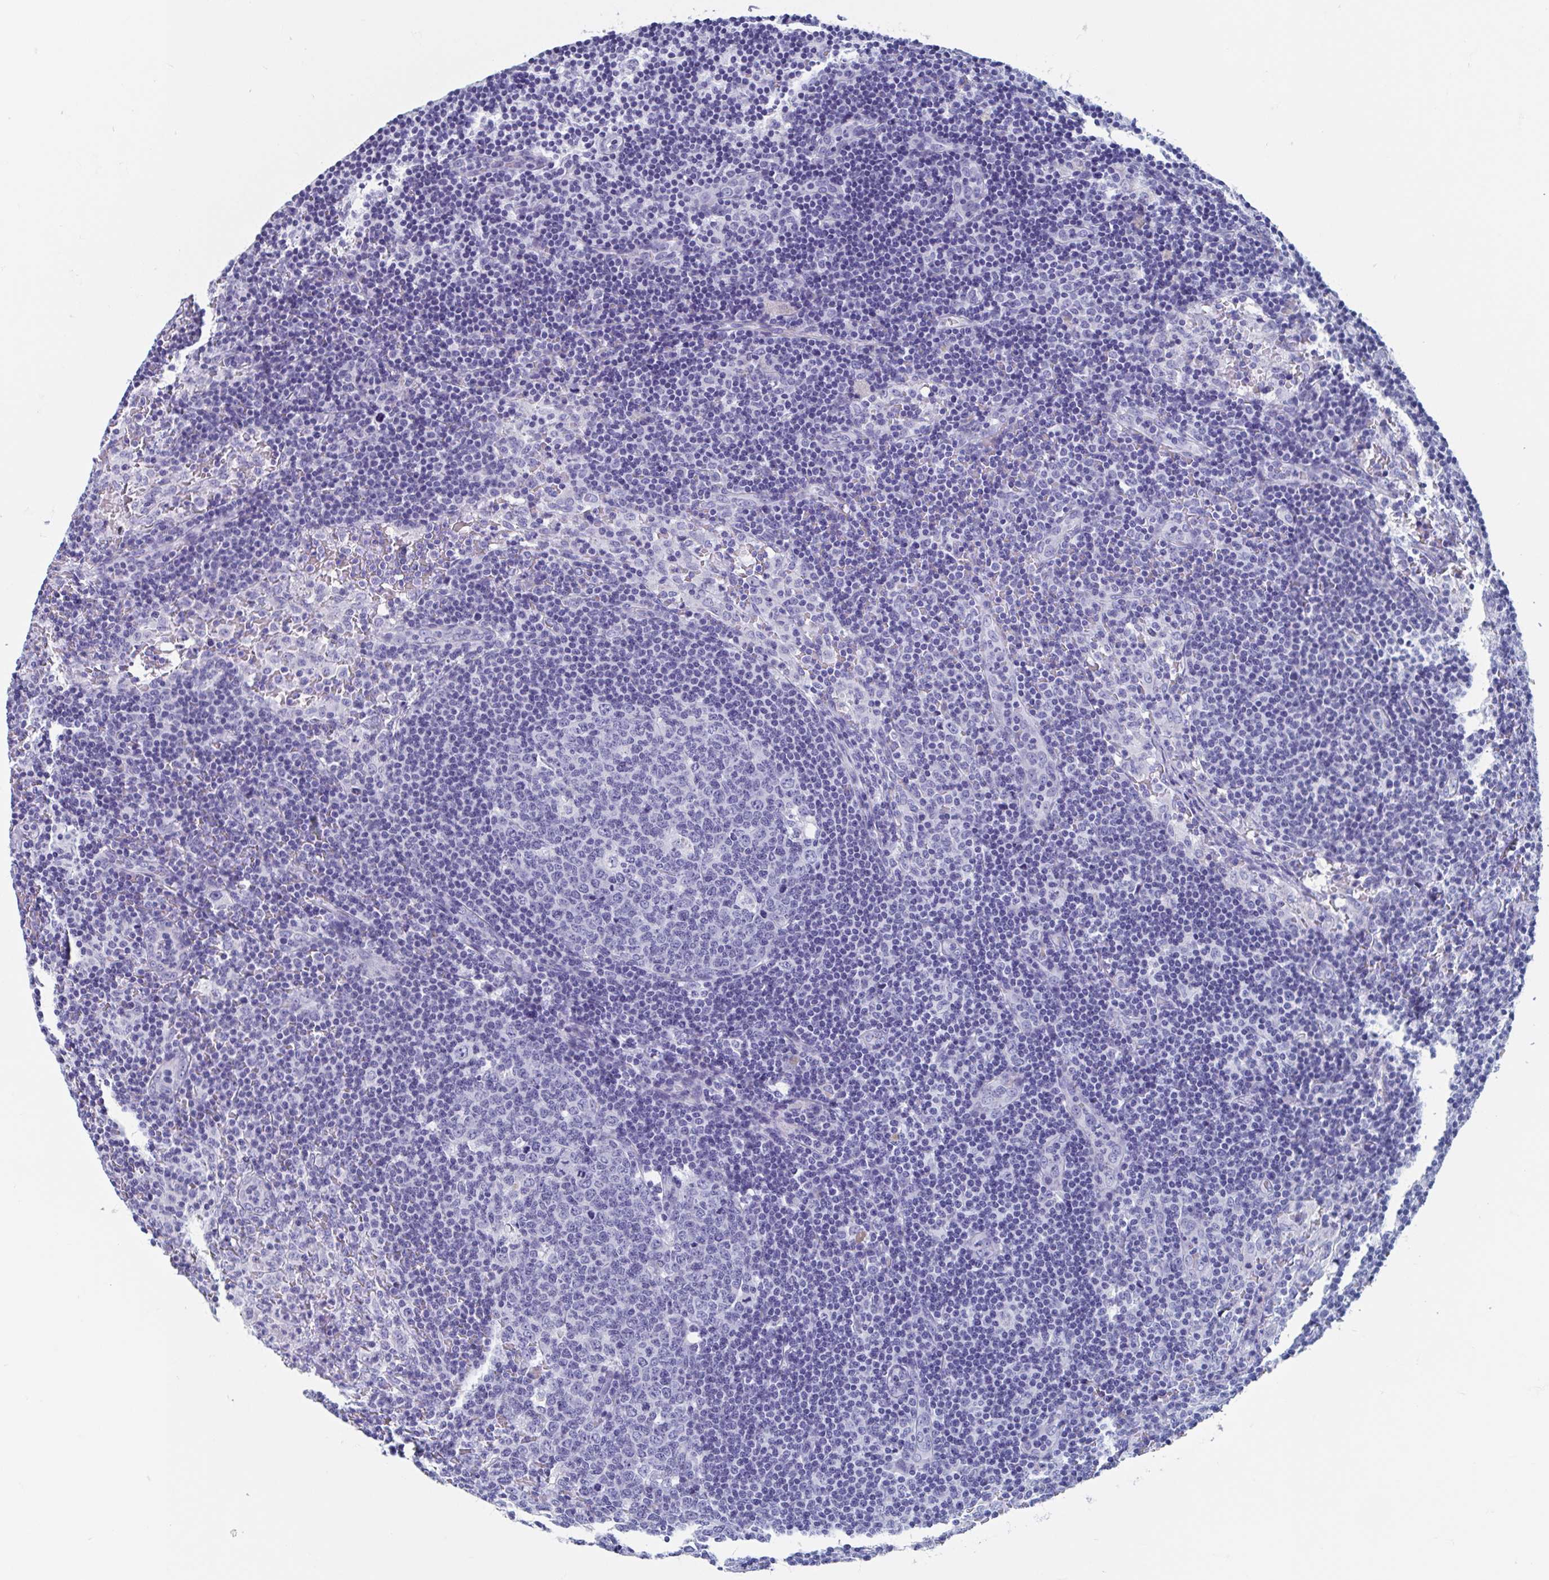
{"staining": {"intensity": "negative", "quantity": "none", "location": "none"}, "tissue": "lymph node", "cell_type": "Germinal center cells", "image_type": "normal", "snomed": [{"axis": "morphology", "description": "Normal tissue, NOS"}, {"axis": "topography", "description": "Lymph node"}], "caption": "Protein analysis of benign lymph node demonstrates no significant positivity in germinal center cells.", "gene": "SHCBP1L", "patient": {"sex": "female", "age": 41}}